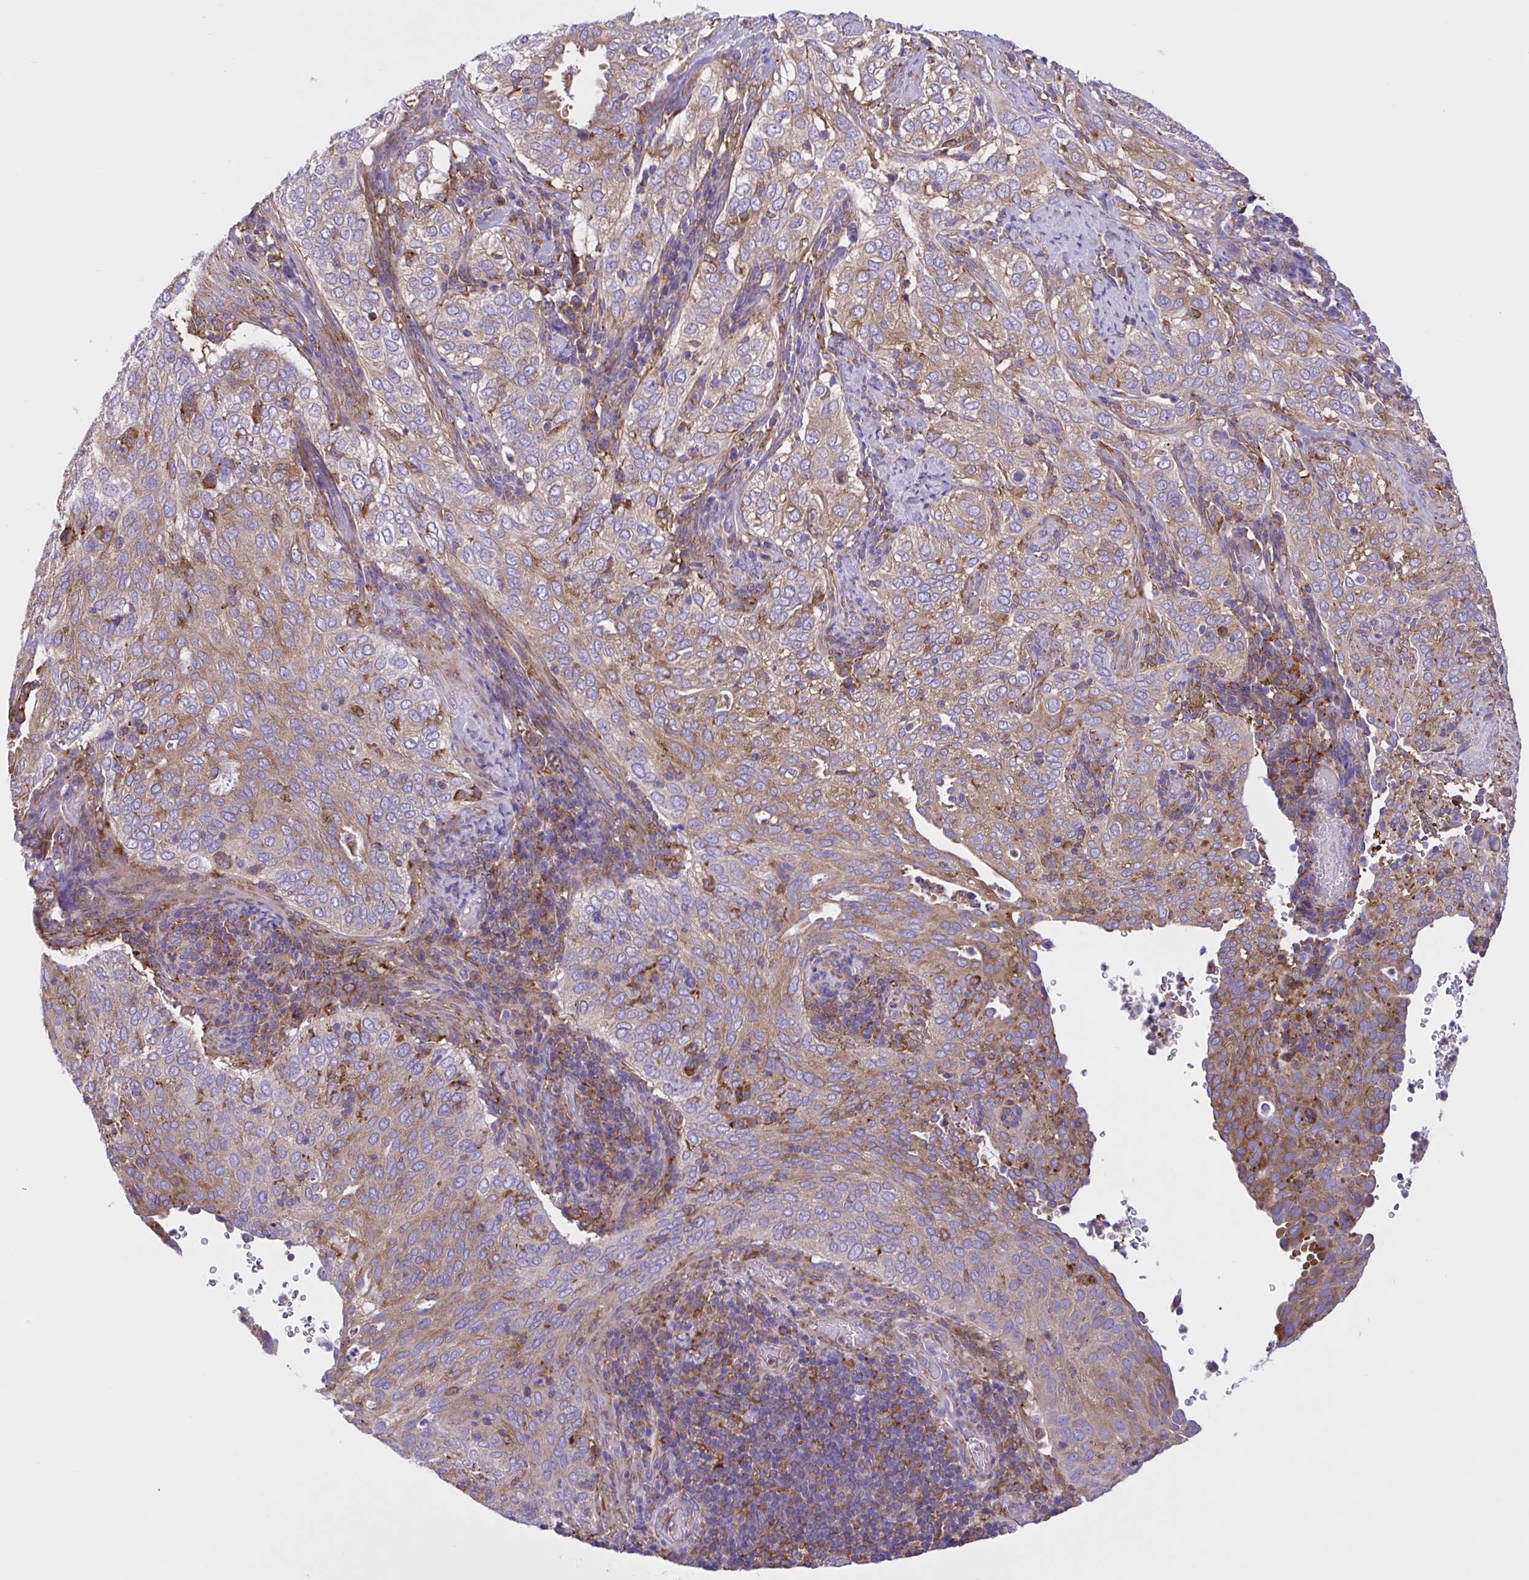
{"staining": {"intensity": "moderate", "quantity": "25%-75%", "location": "cytoplasmic/membranous"}, "tissue": "cervical cancer", "cell_type": "Tumor cells", "image_type": "cancer", "snomed": [{"axis": "morphology", "description": "Squamous cell carcinoma, NOS"}, {"axis": "topography", "description": "Cervix"}], "caption": "Protein expression by IHC shows moderate cytoplasmic/membranous staining in about 25%-75% of tumor cells in cervical squamous cell carcinoma.", "gene": "OR51M1", "patient": {"sex": "female", "age": 38}}